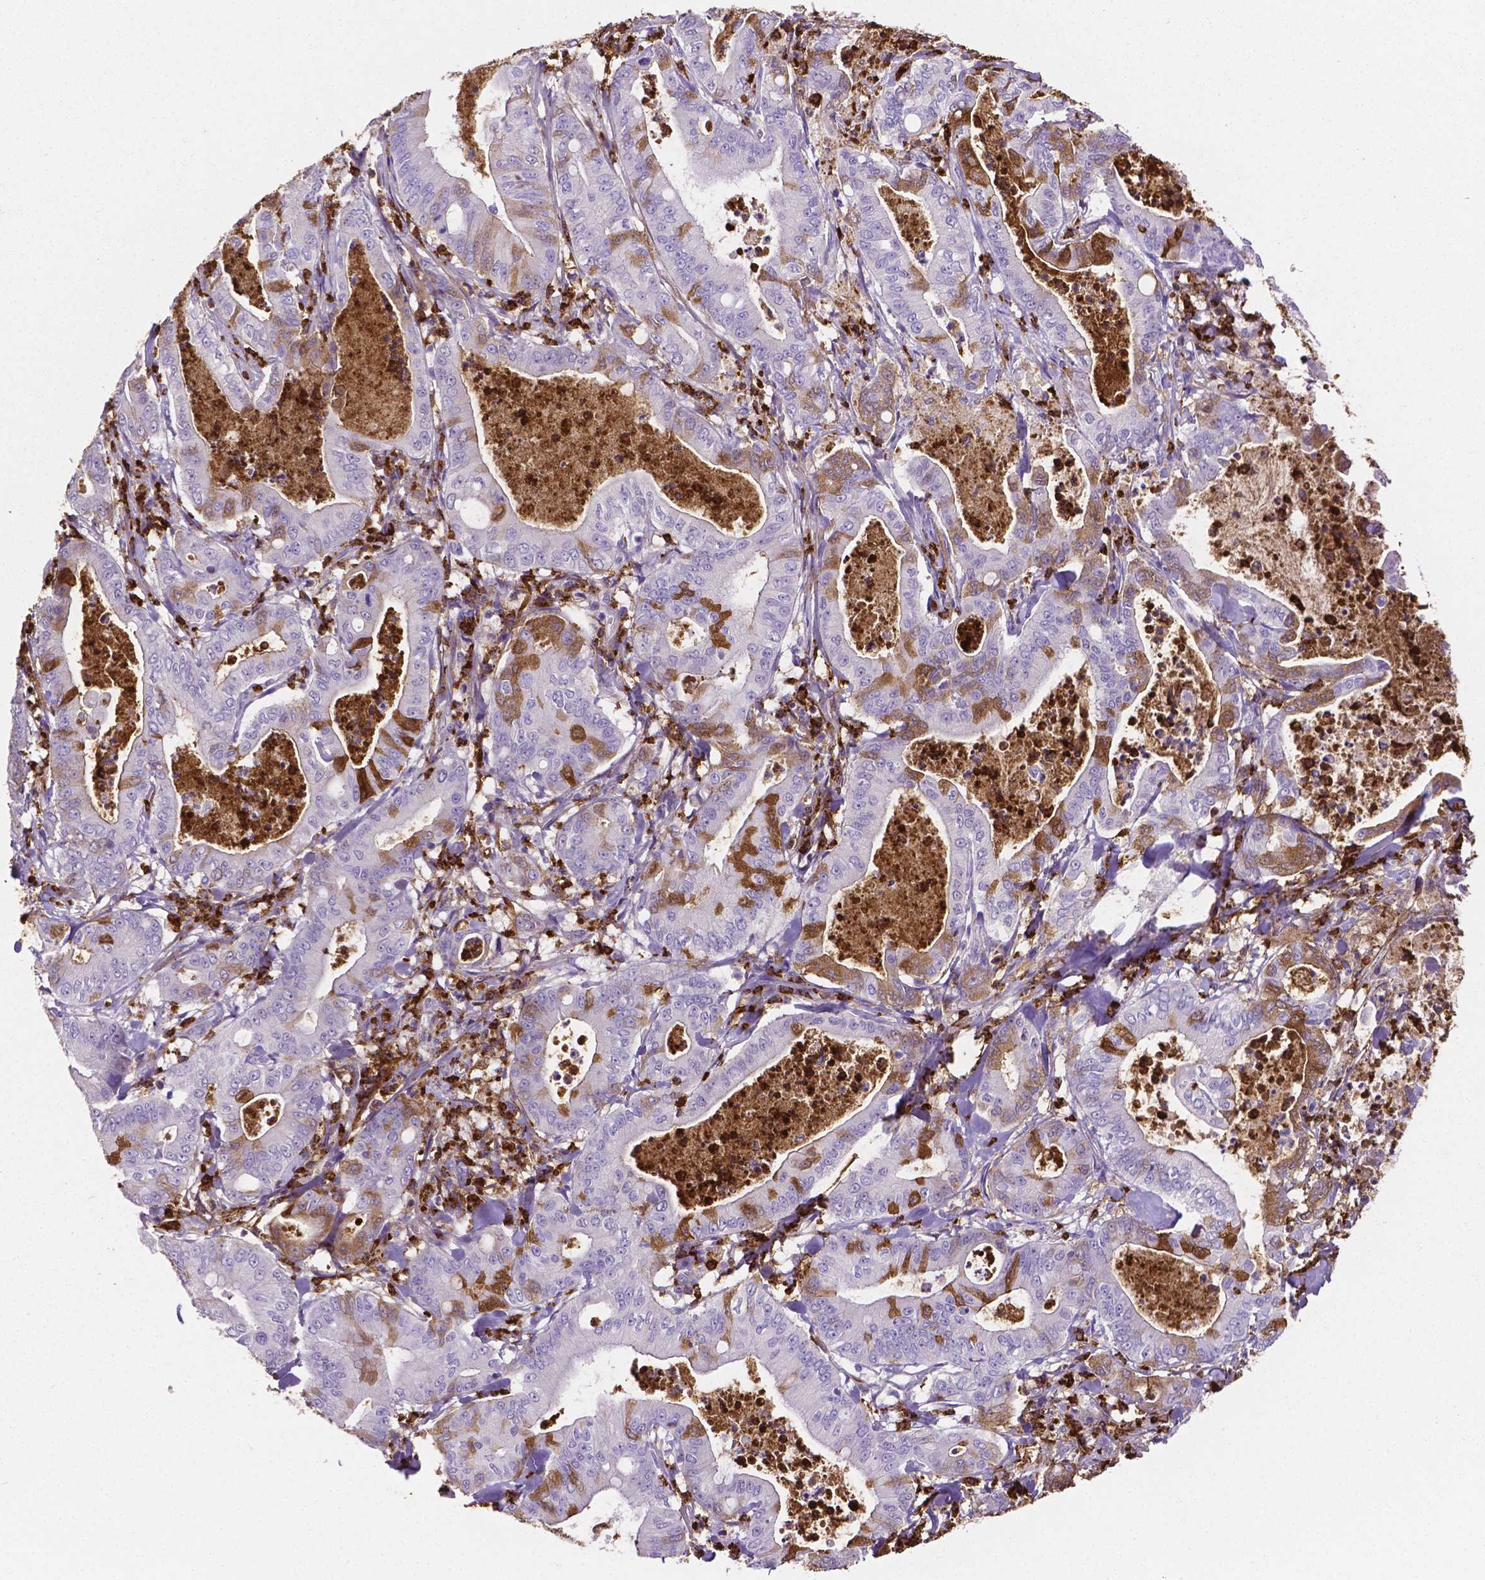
{"staining": {"intensity": "moderate", "quantity": "<25%", "location": "cytoplasmic/membranous"}, "tissue": "pancreatic cancer", "cell_type": "Tumor cells", "image_type": "cancer", "snomed": [{"axis": "morphology", "description": "Adenocarcinoma, NOS"}, {"axis": "topography", "description": "Pancreas"}], "caption": "DAB (3,3'-diaminobenzidine) immunohistochemical staining of human pancreatic cancer demonstrates moderate cytoplasmic/membranous protein positivity in approximately <25% of tumor cells.", "gene": "MMP9", "patient": {"sex": "male", "age": 71}}